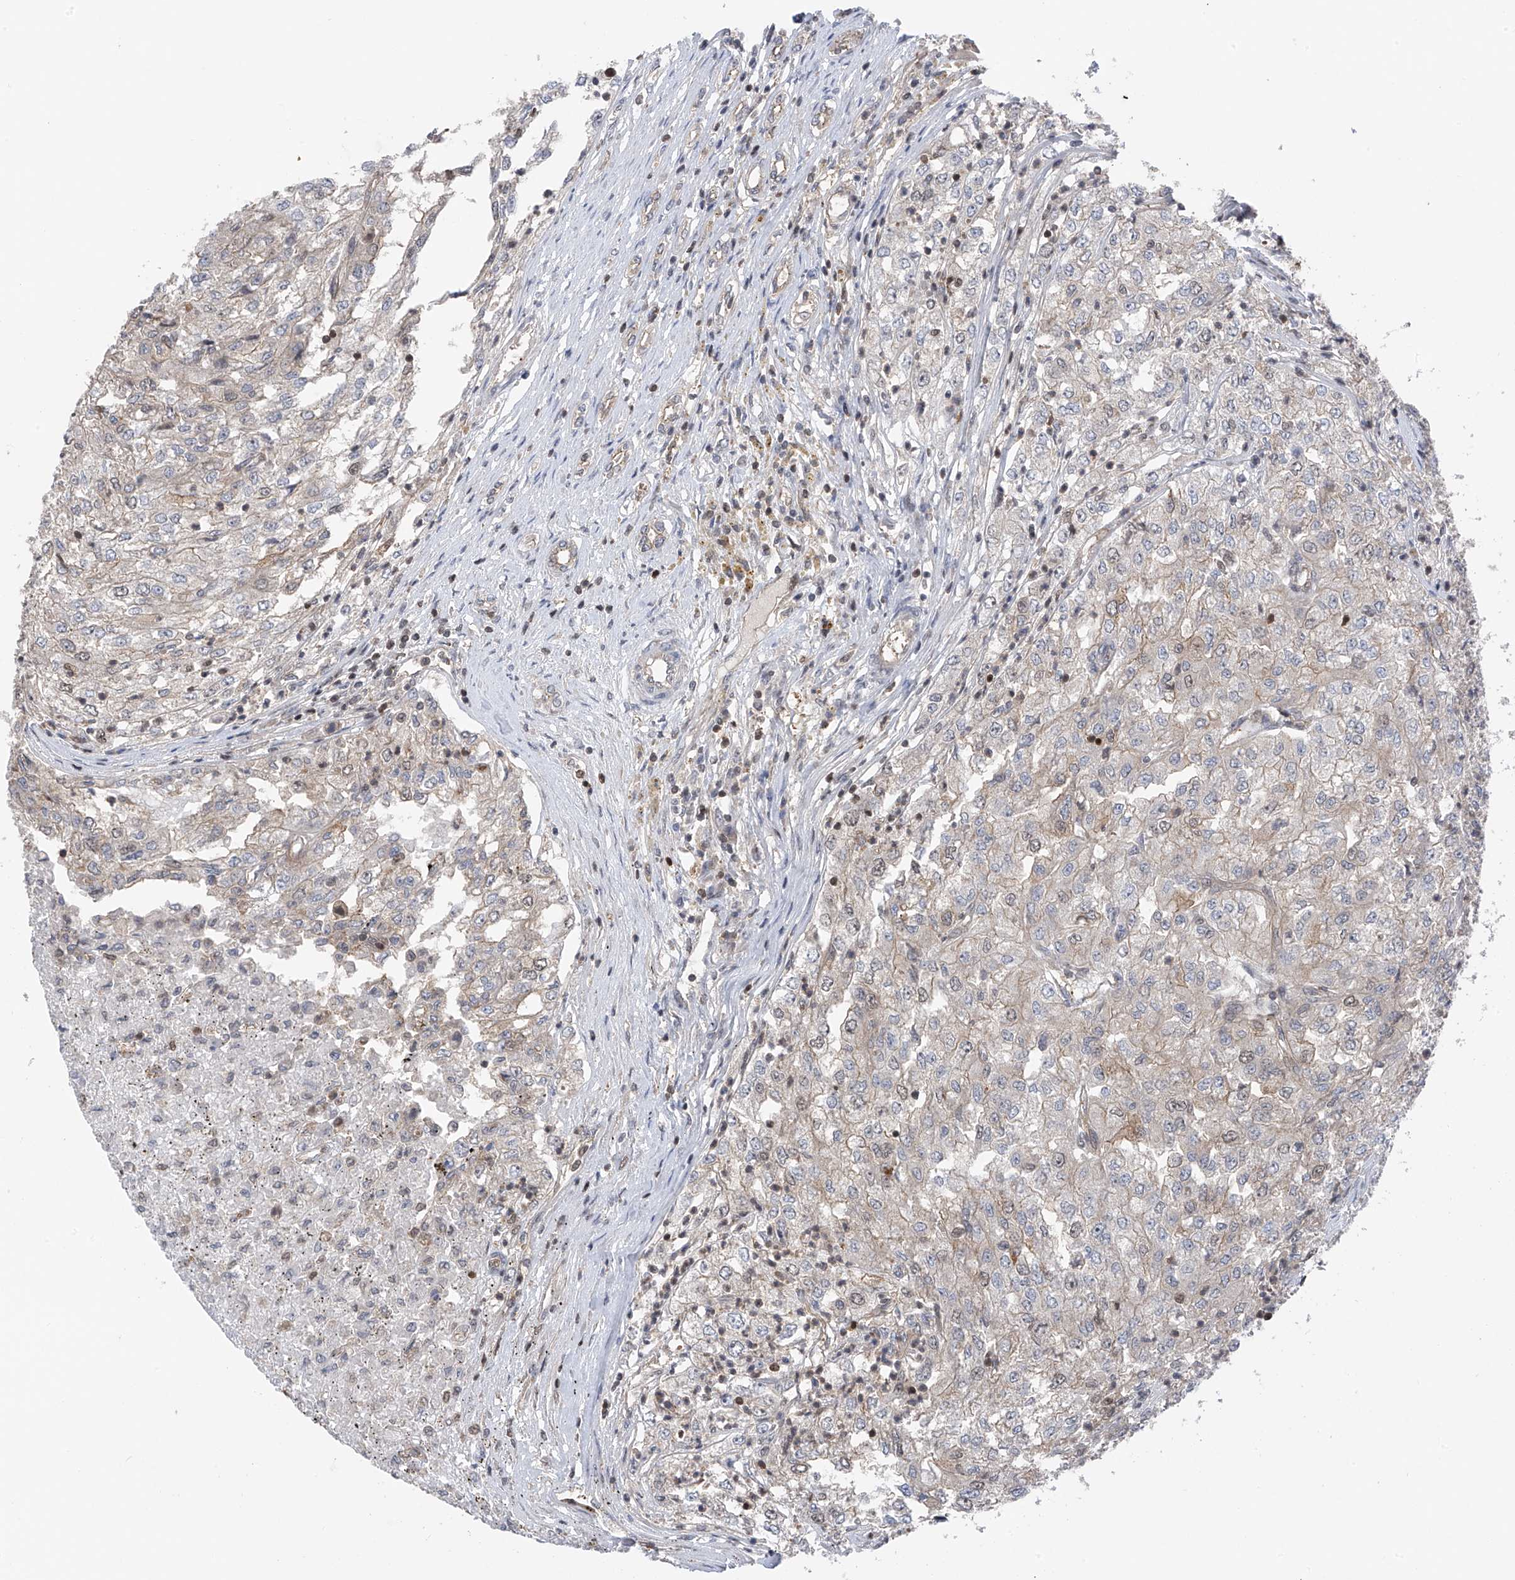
{"staining": {"intensity": "weak", "quantity": "<25%", "location": "cytoplasmic/membranous"}, "tissue": "renal cancer", "cell_type": "Tumor cells", "image_type": "cancer", "snomed": [{"axis": "morphology", "description": "Adenocarcinoma, NOS"}, {"axis": "topography", "description": "Kidney"}], "caption": "There is no significant positivity in tumor cells of renal cancer. The staining was performed using DAB (3,3'-diaminobenzidine) to visualize the protein expression in brown, while the nuclei were stained in blue with hematoxylin (Magnification: 20x).", "gene": "DNAJC9", "patient": {"sex": "female", "age": 54}}